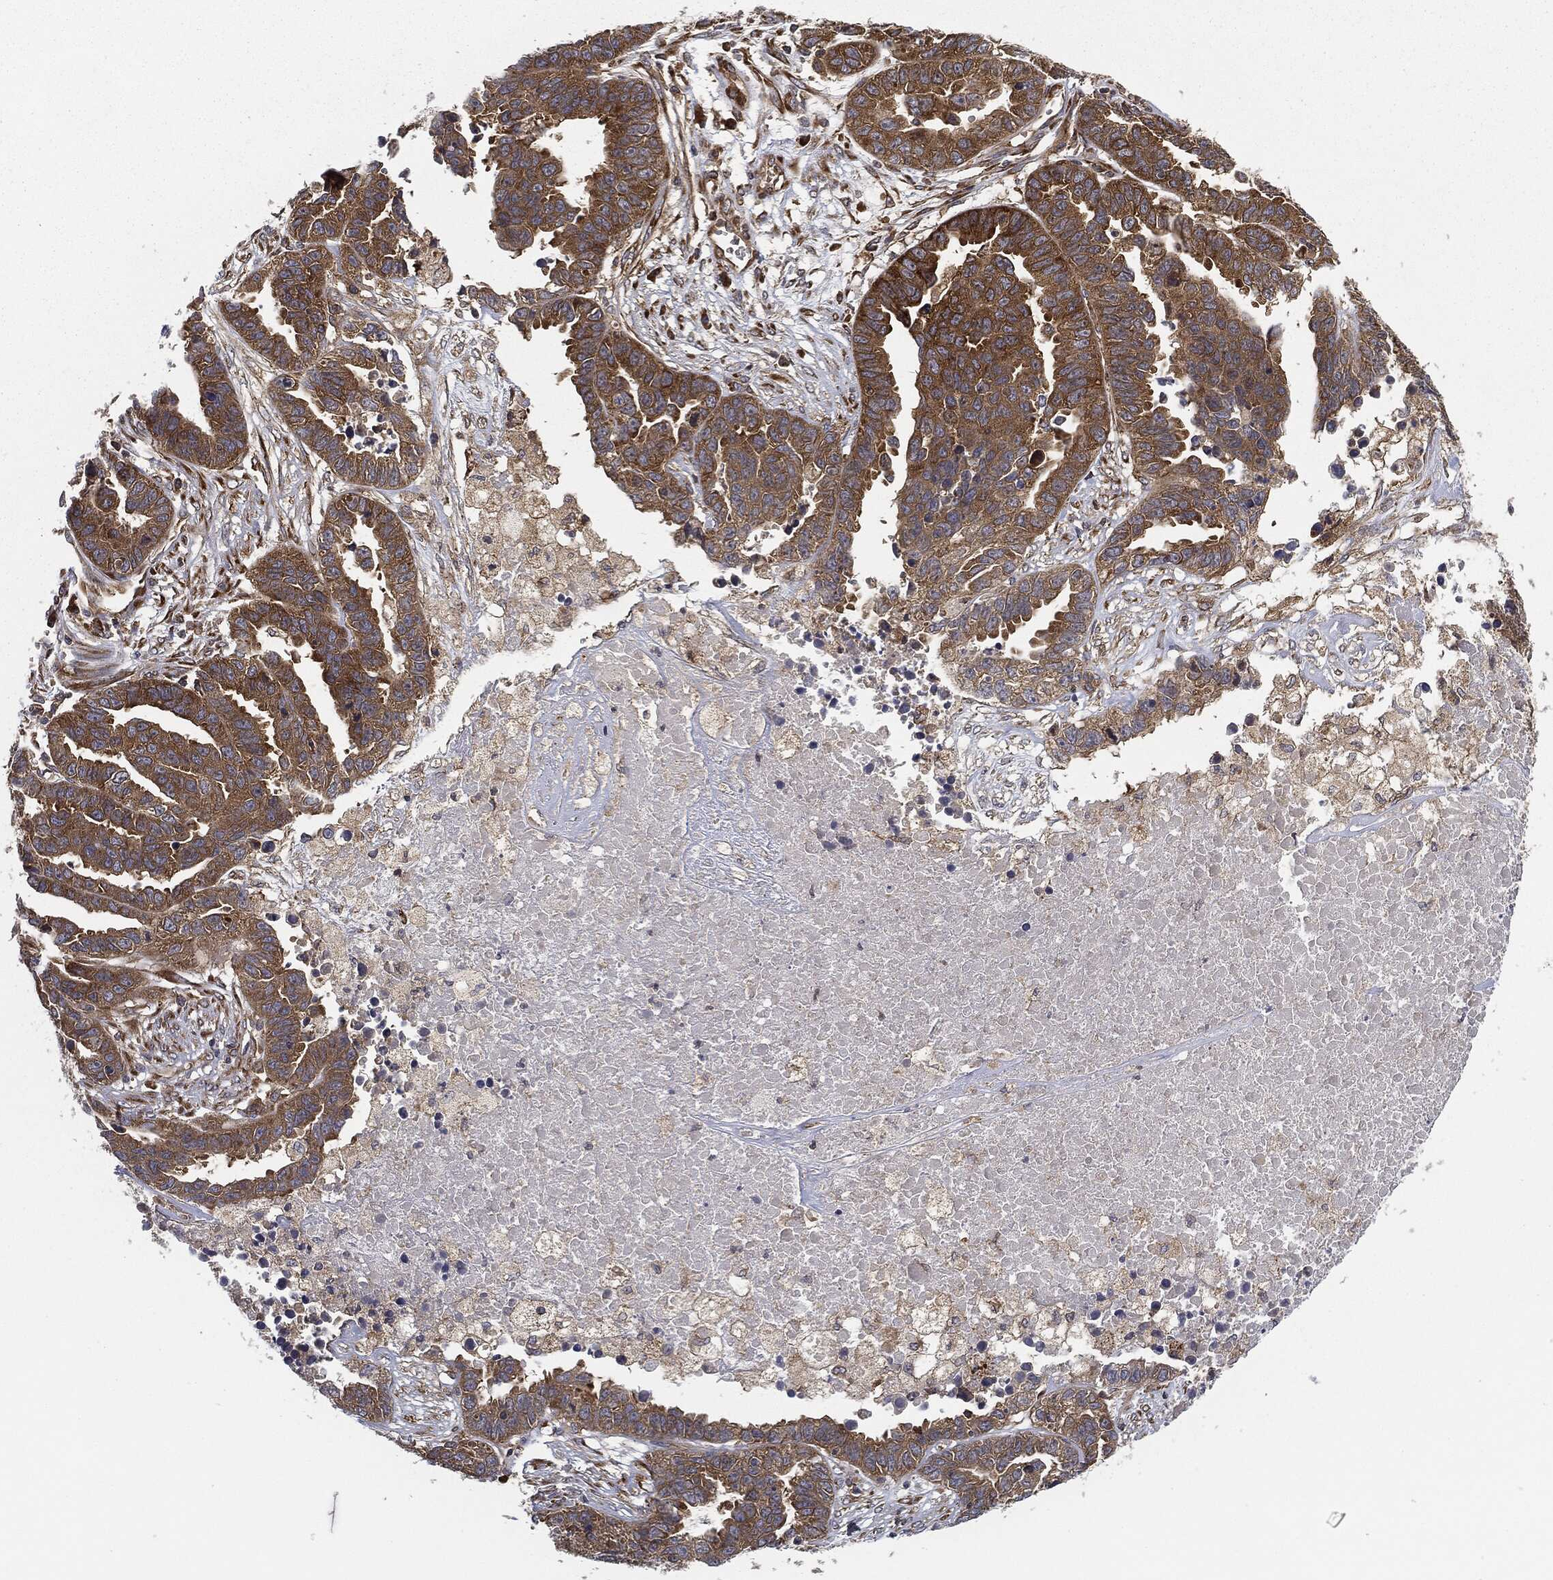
{"staining": {"intensity": "strong", "quantity": ">75%", "location": "cytoplasmic/membranous"}, "tissue": "ovarian cancer", "cell_type": "Tumor cells", "image_type": "cancer", "snomed": [{"axis": "morphology", "description": "Cystadenocarcinoma, serous, NOS"}, {"axis": "topography", "description": "Ovary"}], "caption": "A high-resolution micrograph shows IHC staining of serous cystadenocarcinoma (ovarian), which displays strong cytoplasmic/membranous positivity in about >75% of tumor cells. (brown staining indicates protein expression, while blue staining denotes nuclei).", "gene": "EIF2AK2", "patient": {"sex": "female", "age": 87}}